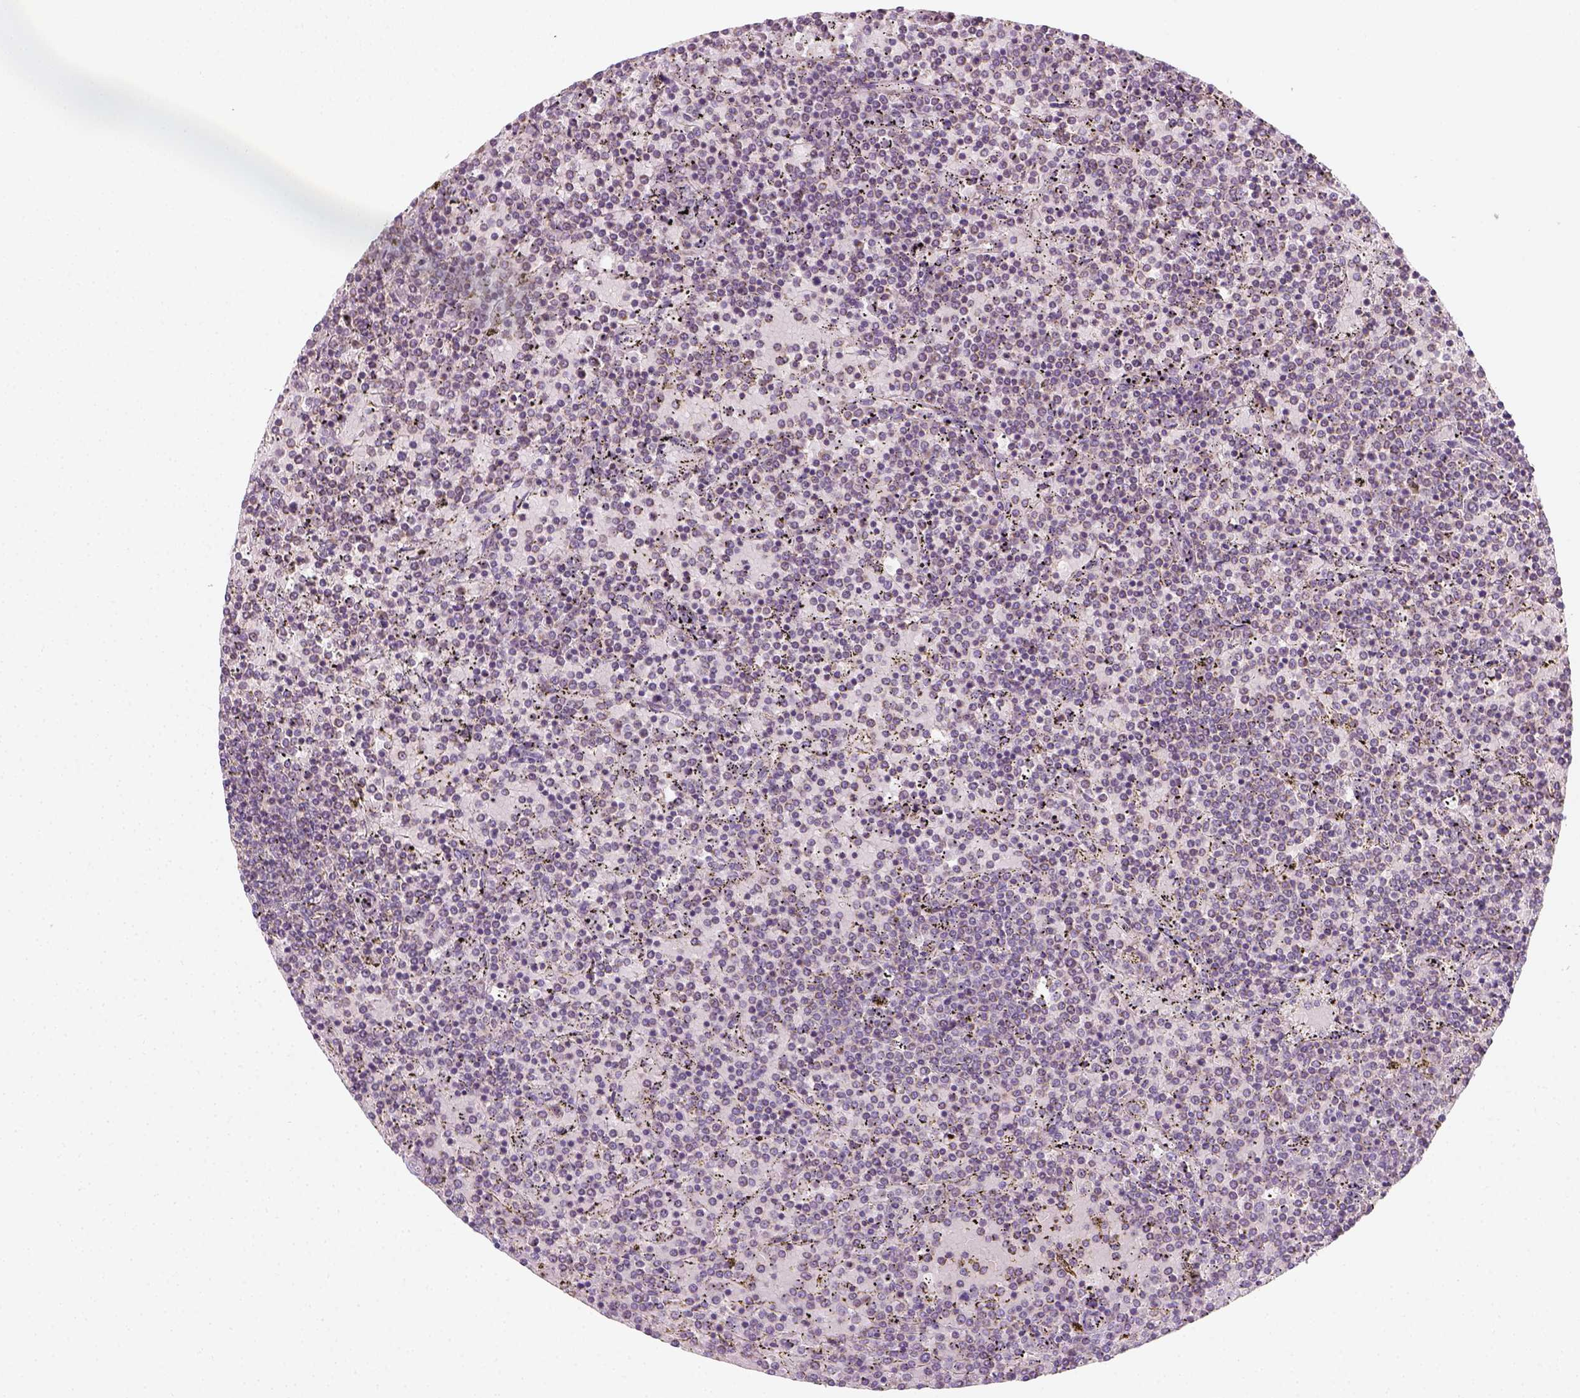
{"staining": {"intensity": "negative", "quantity": "none", "location": "none"}, "tissue": "lymphoma", "cell_type": "Tumor cells", "image_type": "cancer", "snomed": [{"axis": "morphology", "description": "Malignant lymphoma, non-Hodgkin's type, Low grade"}, {"axis": "topography", "description": "Spleen"}], "caption": "Protein analysis of low-grade malignant lymphoma, non-Hodgkin's type exhibits no significant staining in tumor cells.", "gene": "AWAT2", "patient": {"sex": "female", "age": 77}}